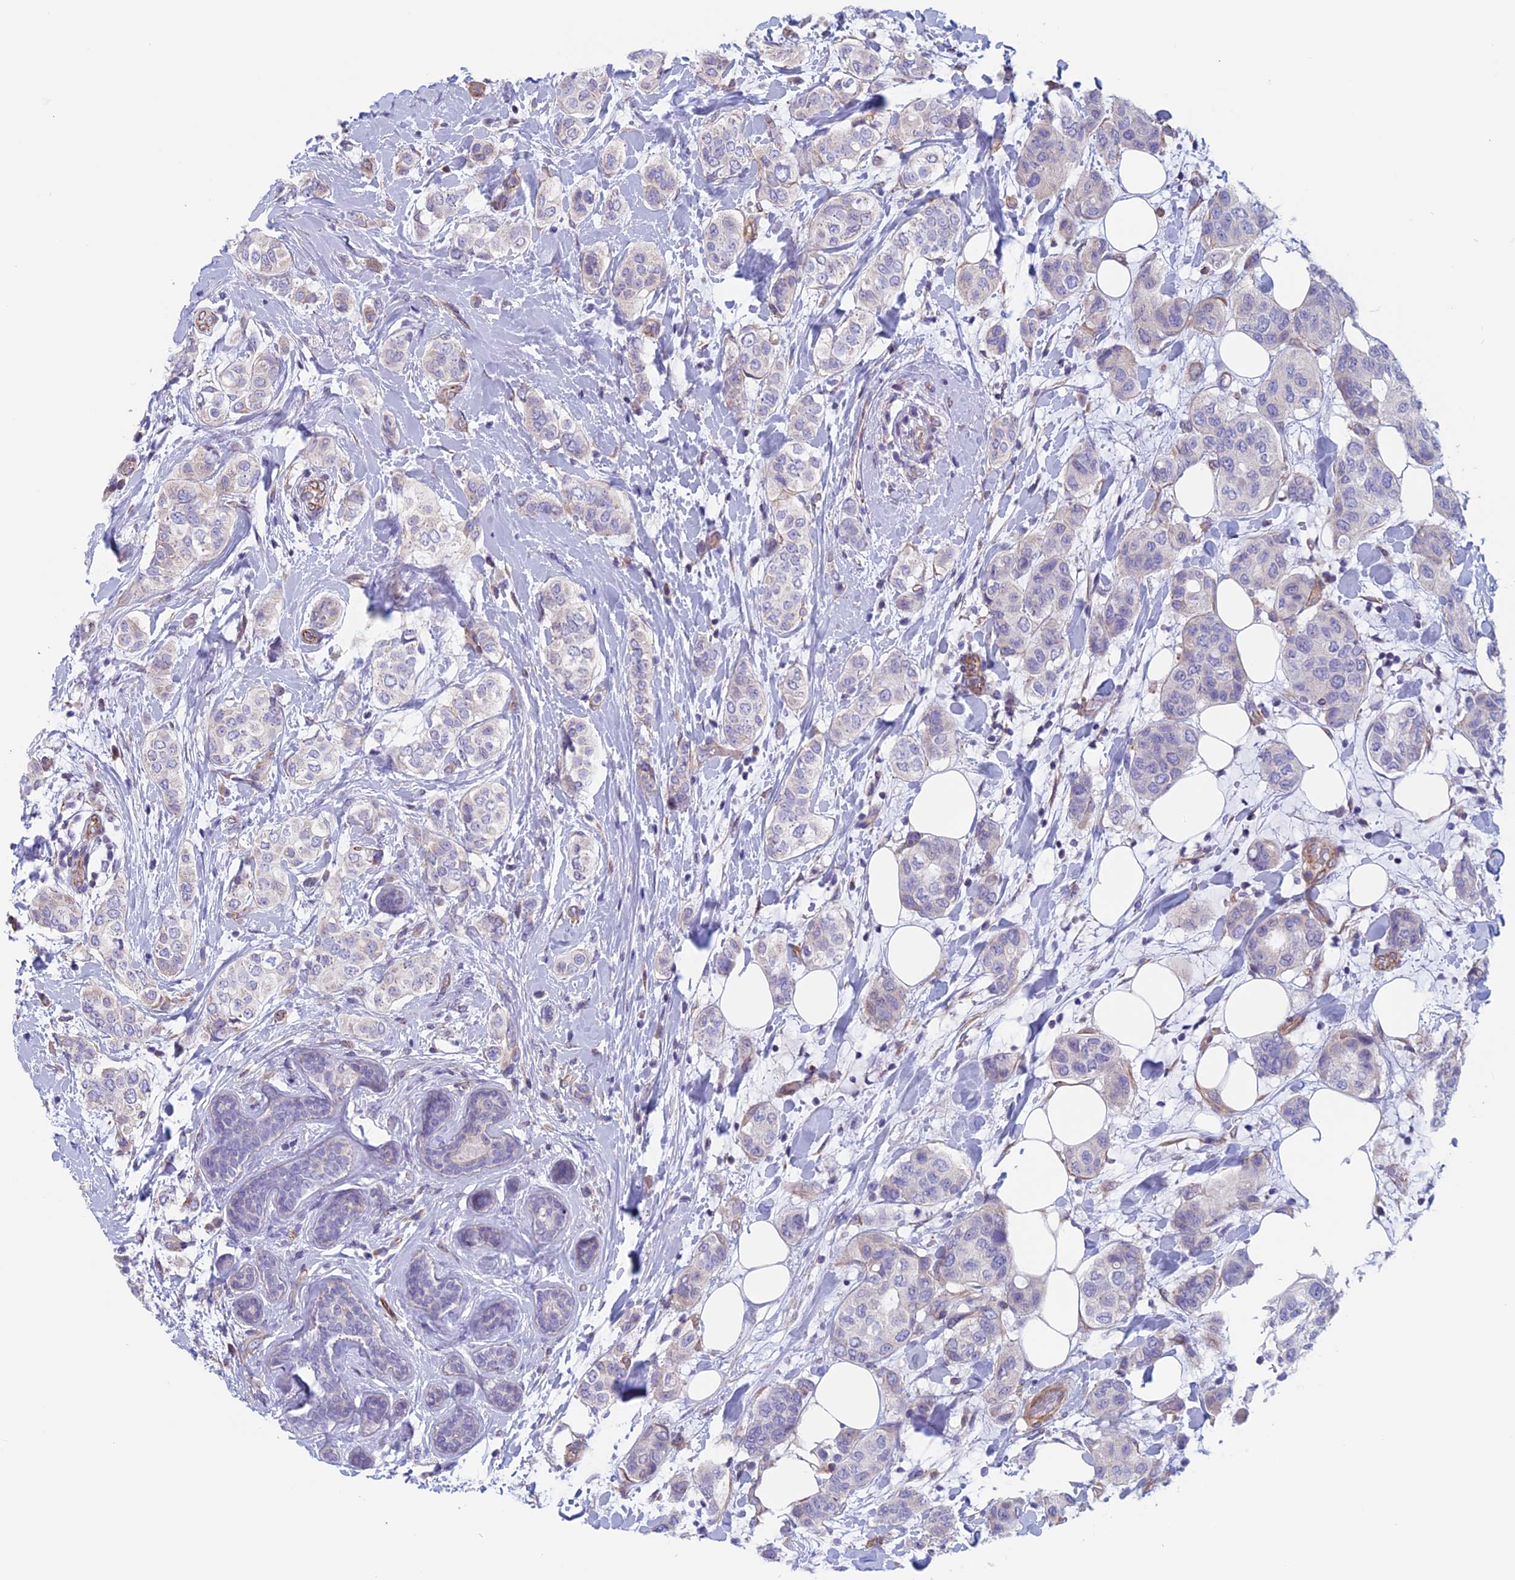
{"staining": {"intensity": "negative", "quantity": "none", "location": "none"}, "tissue": "breast cancer", "cell_type": "Tumor cells", "image_type": "cancer", "snomed": [{"axis": "morphology", "description": "Lobular carcinoma"}, {"axis": "topography", "description": "Breast"}], "caption": "This micrograph is of breast cancer stained with IHC to label a protein in brown with the nuclei are counter-stained blue. There is no expression in tumor cells.", "gene": "BCL2L10", "patient": {"sex": "female", "age": 51}}